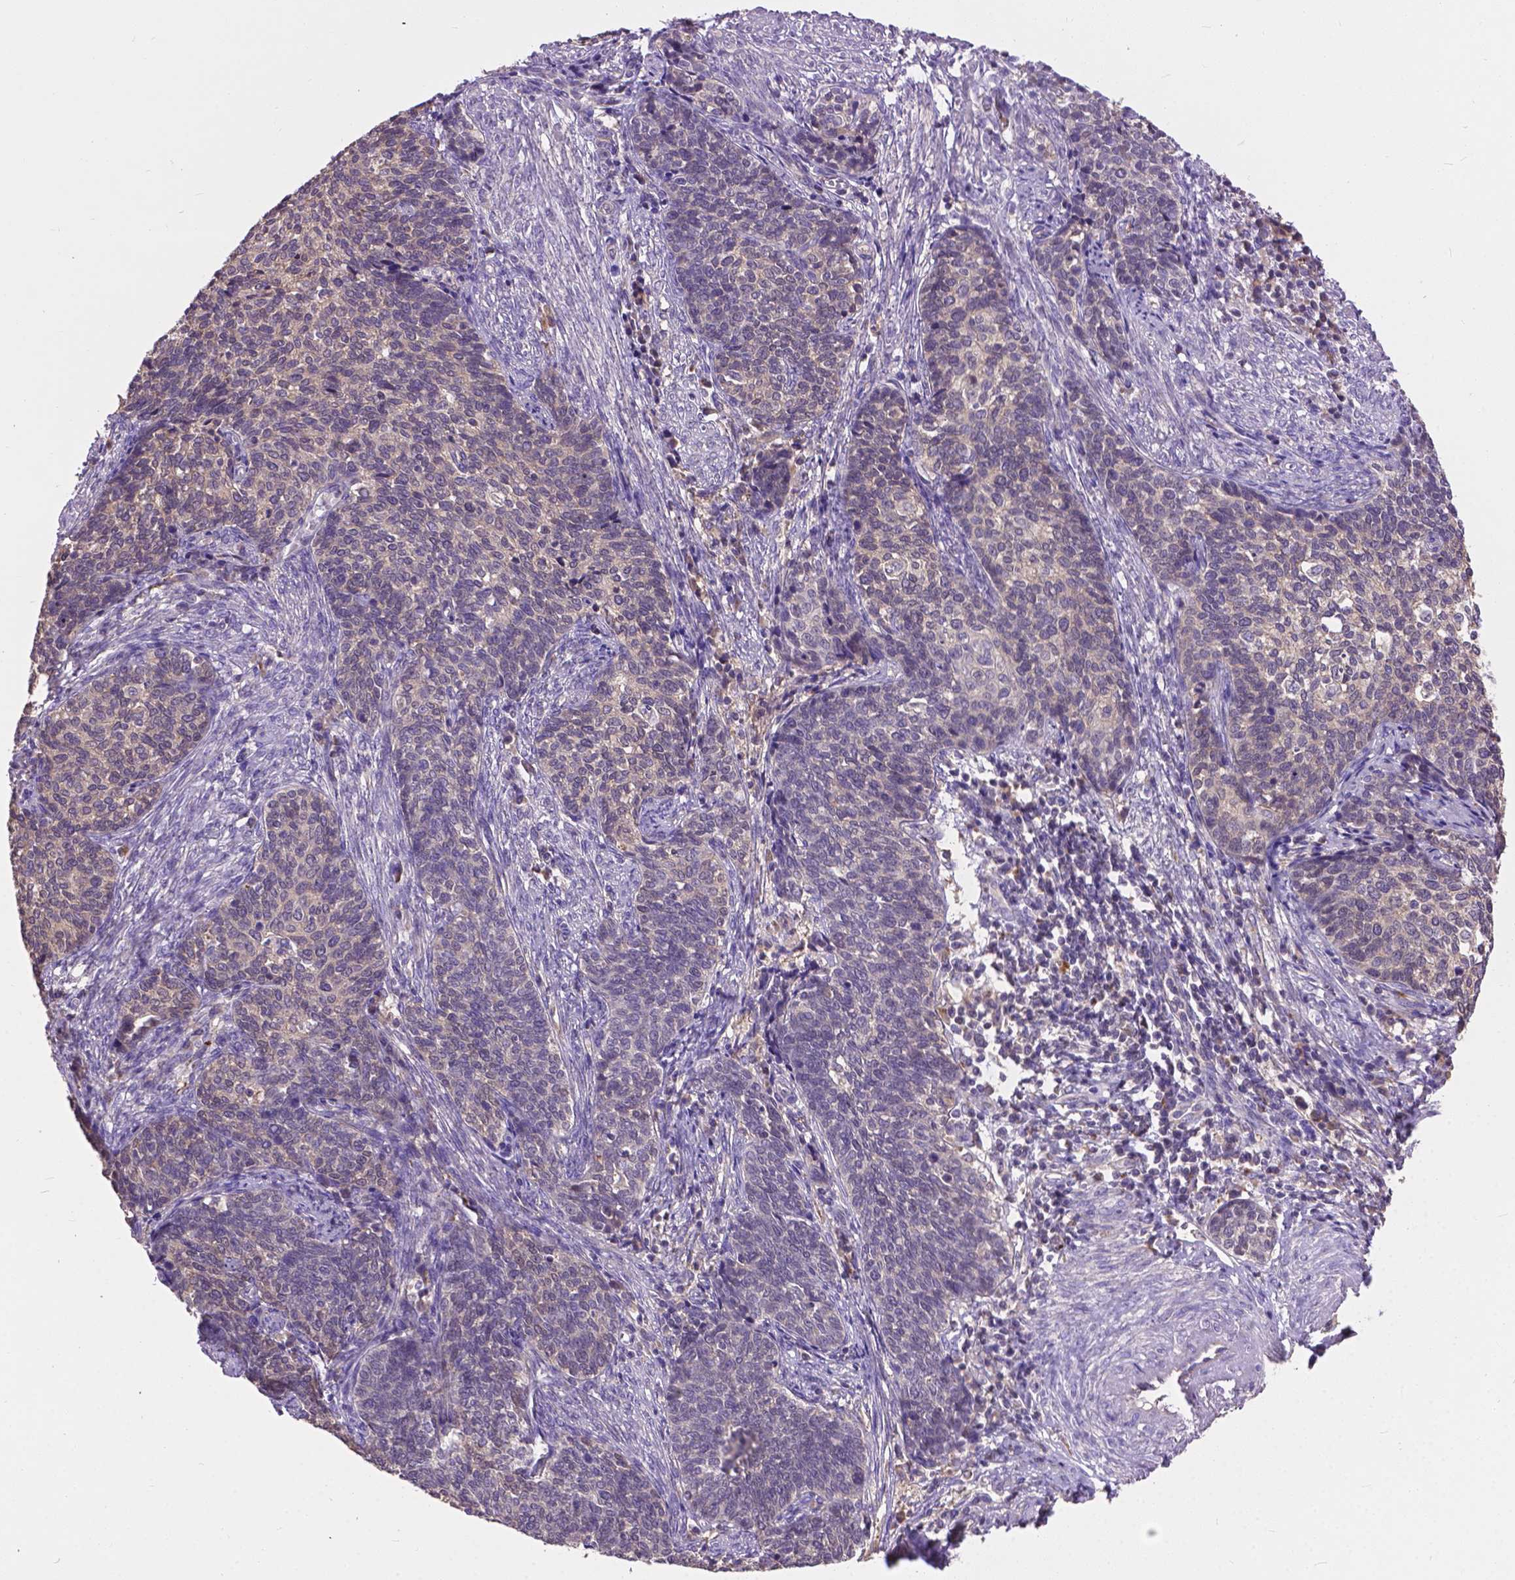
{"staining": {"intensity": "negative", "quantity": "none", "location": "none"}, "tissue": "cervical cancer", "cell_type": "Tumor cells", "image_type": "cancer", "snomed": [{"axis": "morphology", "description": "Squamous cell carcinoma, NOS"}, {"axis": "topography", "description": "Cervix"}], "caption": "DAB immunohistochemical staining of human cervical squamous cell carcinoma displays no significant staining in tumor cells.", "gene": "ZNF337", "patient": {"sex": "female", "age": 39}}